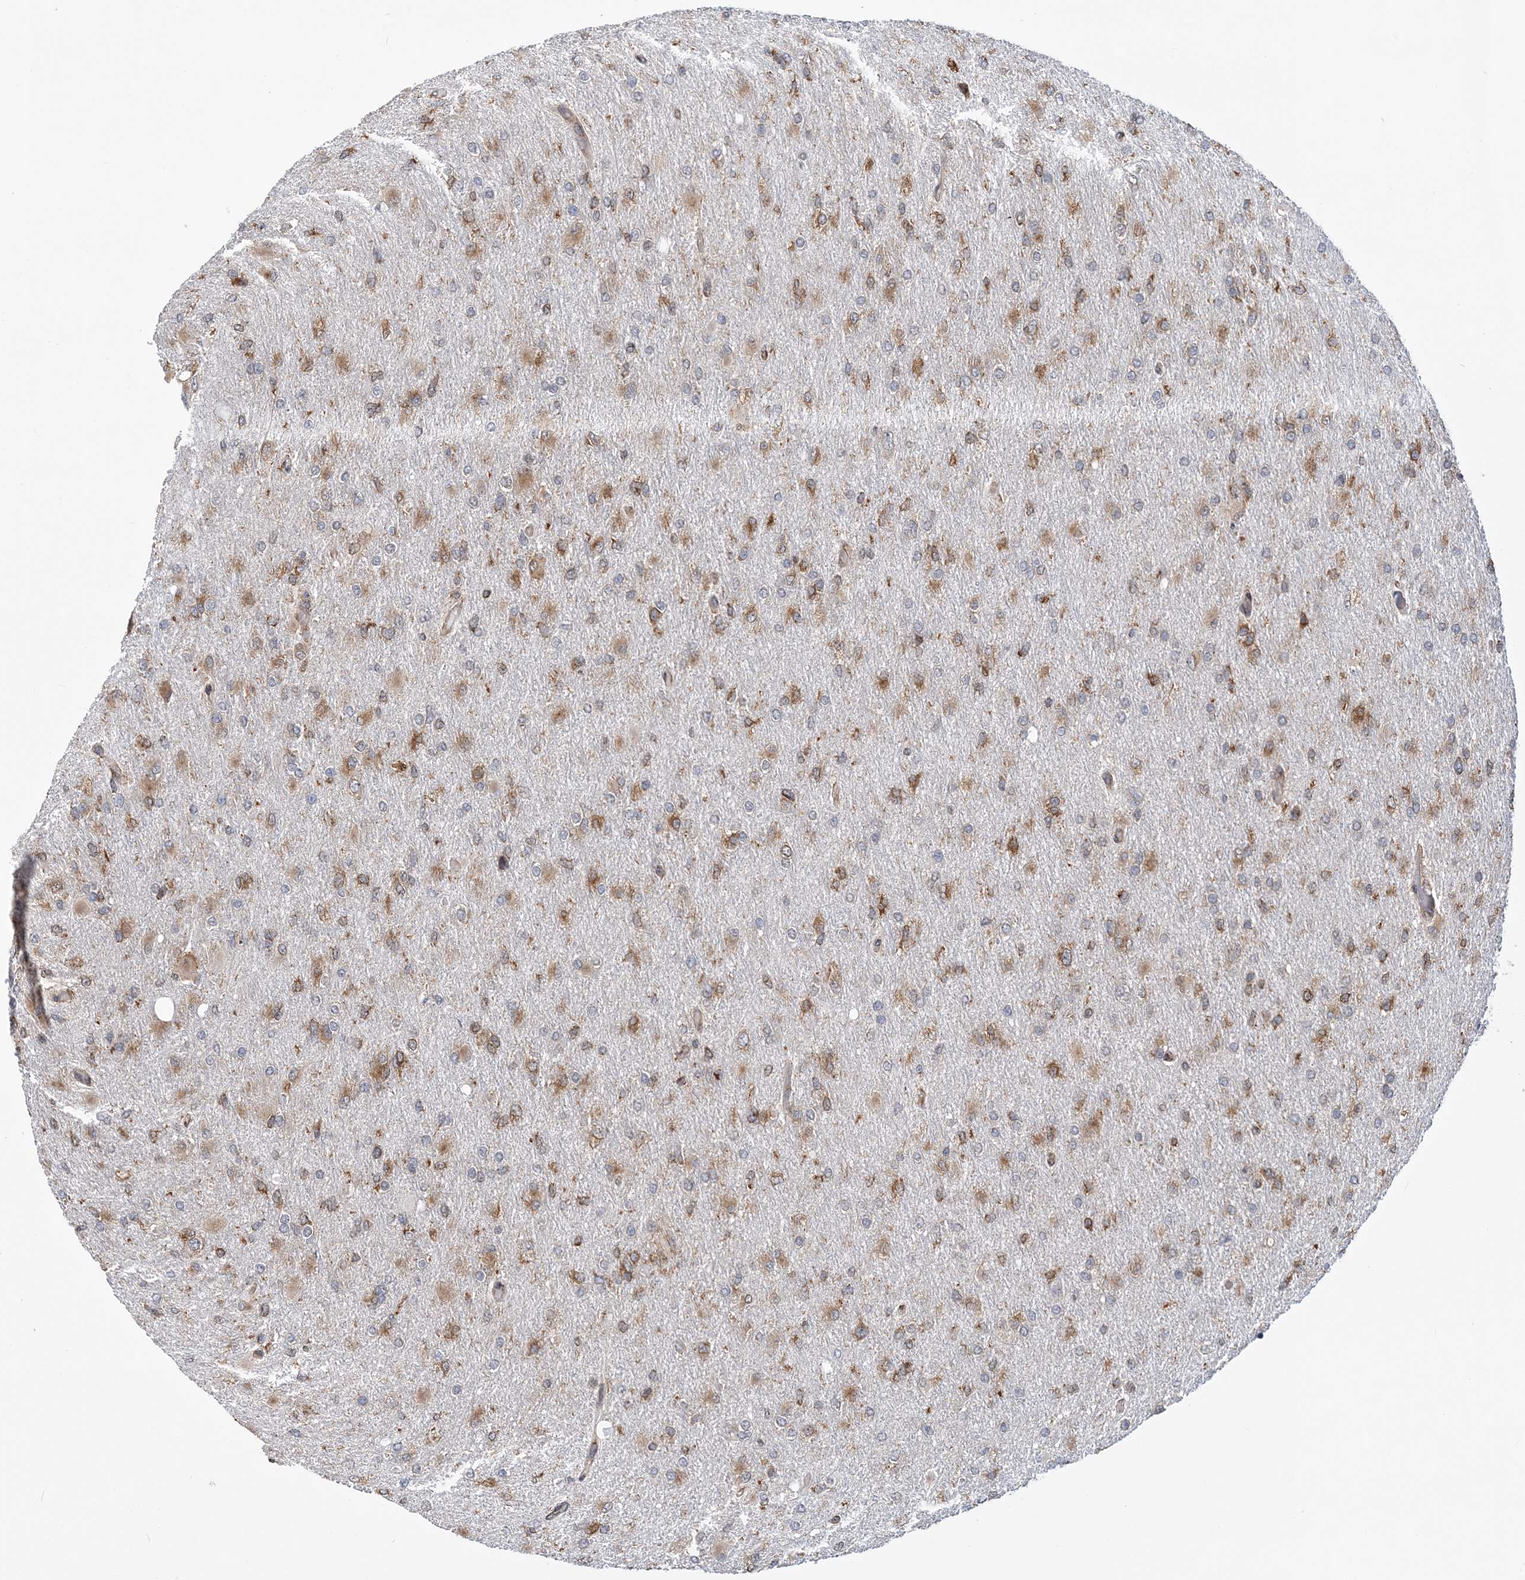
{"staining": {"intensity": "moderate", "quantity": "25%-75%", "location": "cytoplasmic/membranous"}, "tissue": "glioma", "cell_type": "Tumor cells", "image_type": "cancer", "snomed": [{"axis": "morphology", "description": "Glioma, malignant, High grade"}, {"axis": "topography", "description": "Cerebral cortex"}], "caption": "Protein staining of glioma tissue demonstrates moderate cytoplasmic/membranous expression in about 25%-75% of tumor cells.", "gene": "PHF1", "patient": {"sex": "female", "age": 36}}